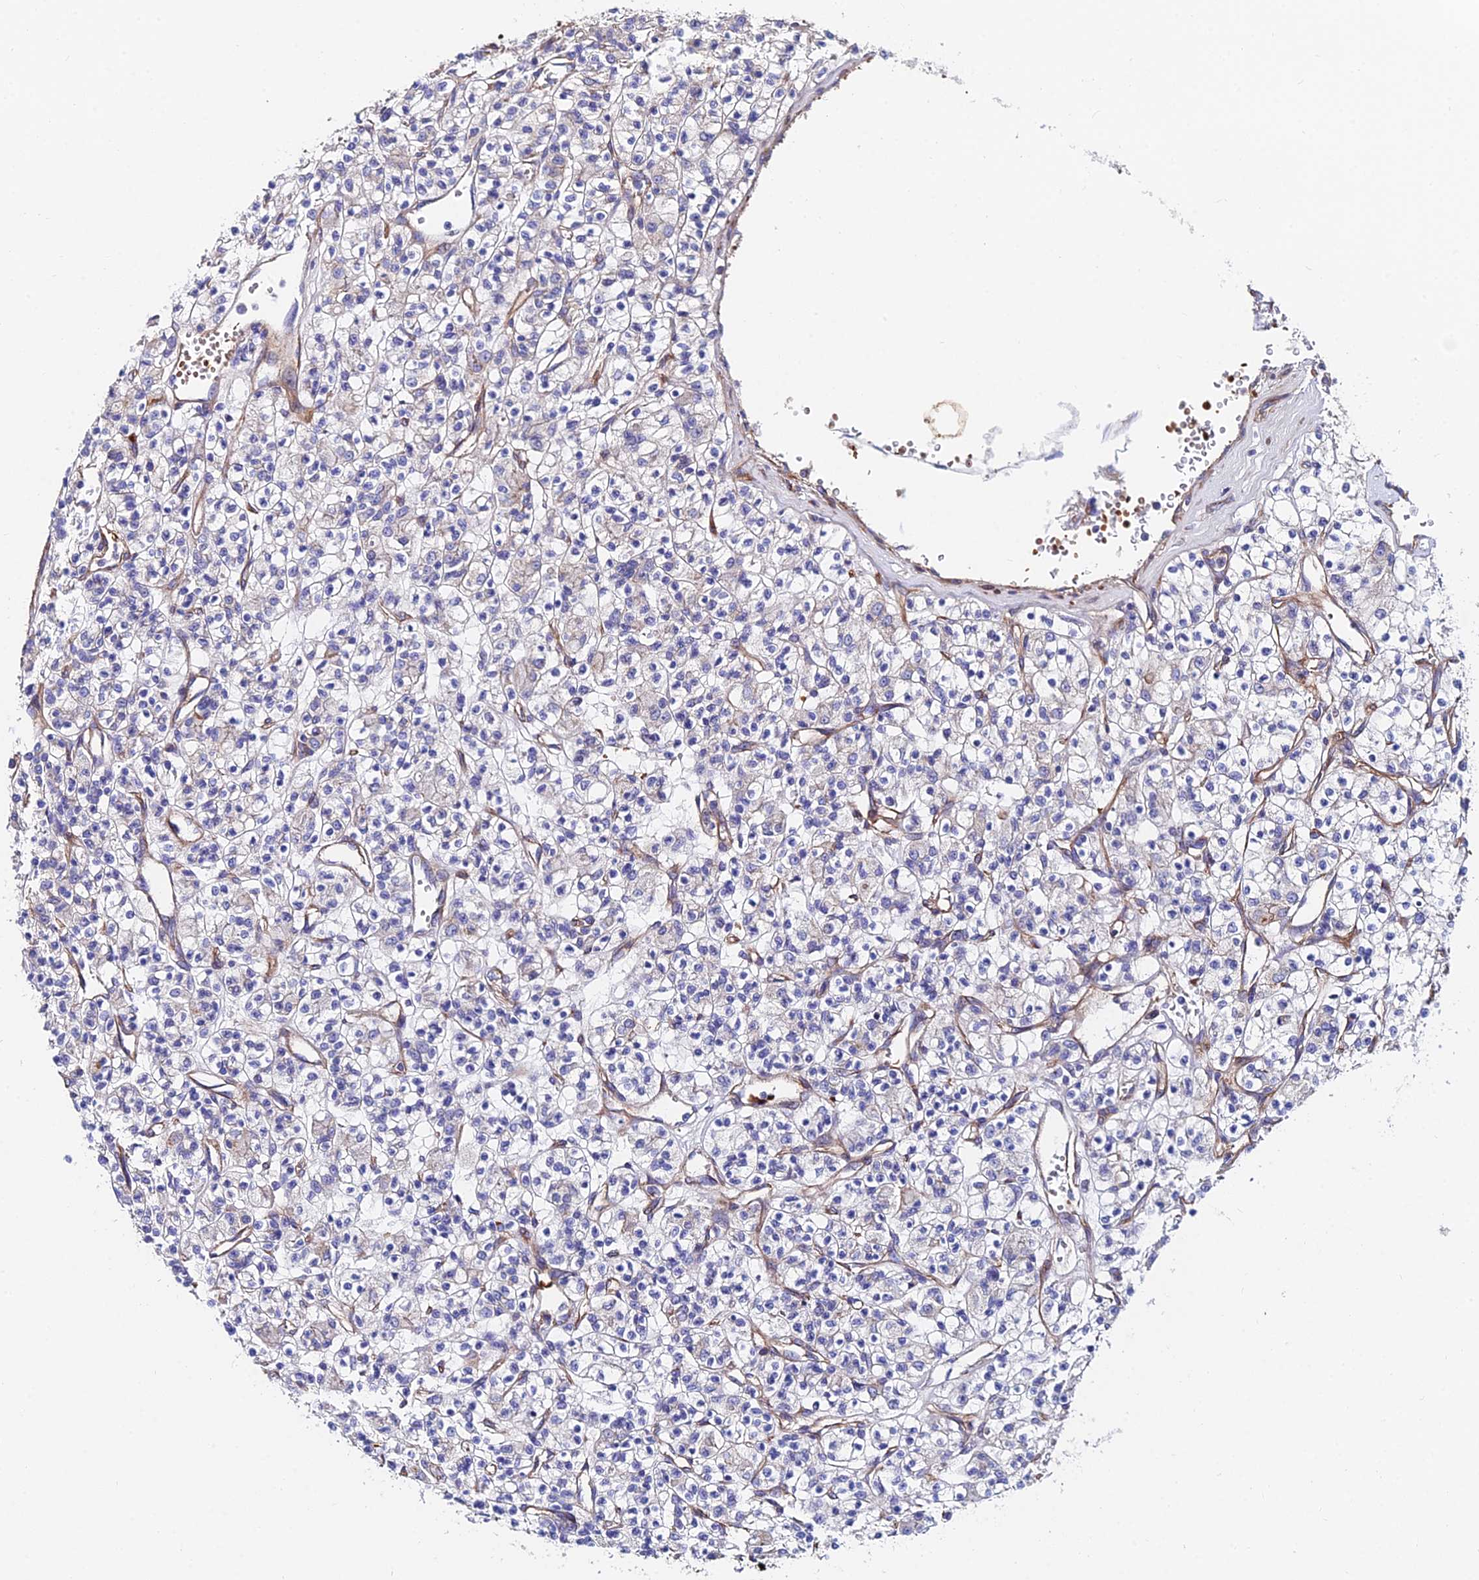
{"staining": {"intensity": "negative", "quantity": "none", "location": "none"}, "tissue": "renal cancer", "cell_type": "Tumor cells", "image_type": "cancer", "snomed": [{"axis": "morphology", "description": "Adenocarcinoma, NOS"}, {"axis": "topography", "description": "Kidney"}], "caption": "Immunohistochemistry (IHC) photomicrograph of neoplastic tissue: human renal cancer (adenocarcinoma) stained with DAB displays no significant protein positivity in tumor cells.", "gene": "ADGRF3", "patient": {"sex": "female", "age": 59}}